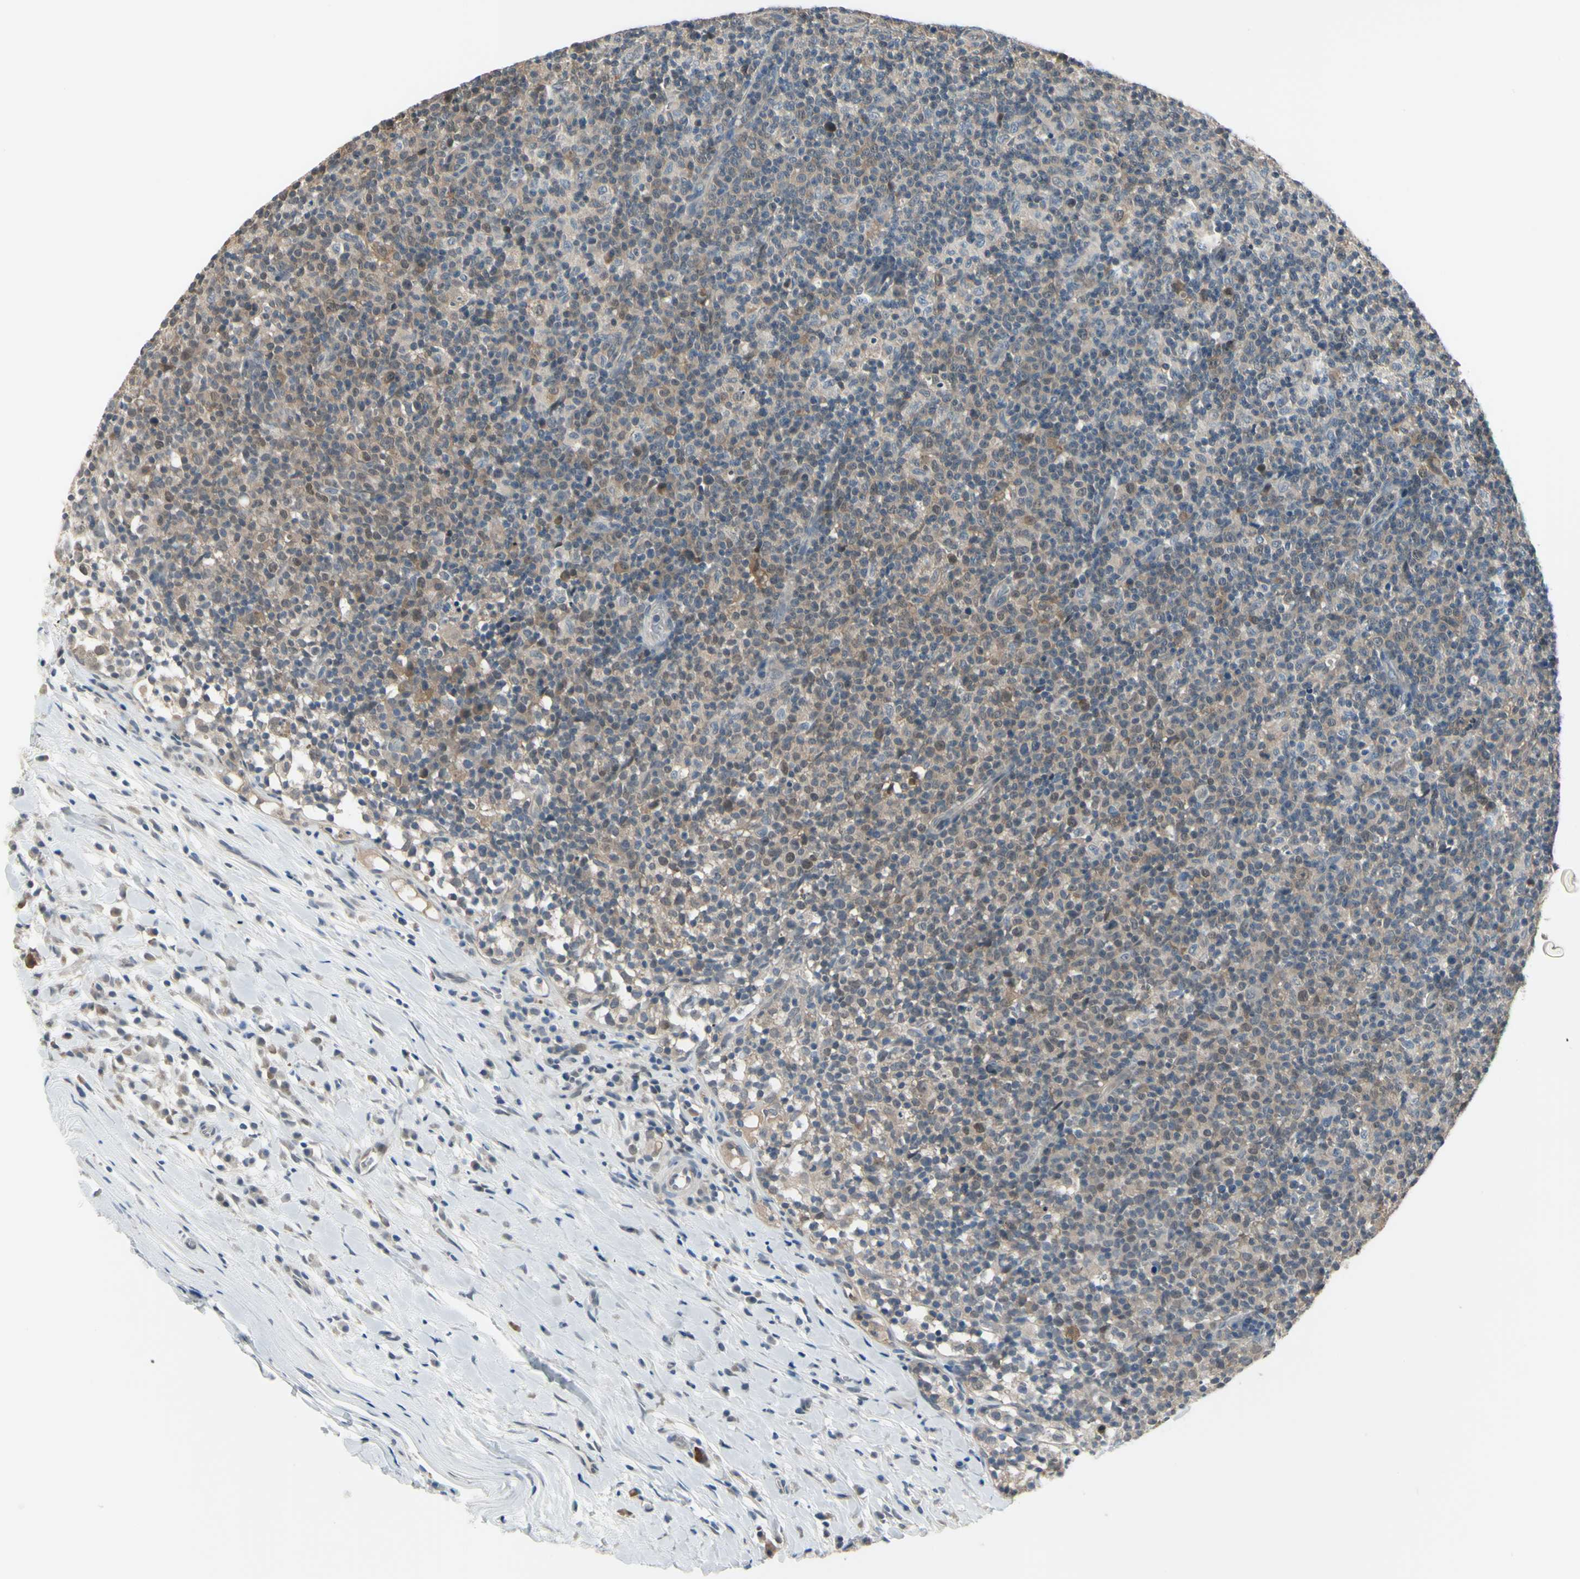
{"staining": {"intensity": "weak", "quantity": "25%-75%", "location": "cytoplasmic/membranous,nuclear"}, "tissue": "lymph node", "cell_type": "Germinal center cells", "image_type": "normal", "snomed": [{"axis": "morphology", "description": "Normal tissue, NOS"}, {"axis": "morphology", "description": "Inflammation, NOS"}, {"axis": "topography", "description": "Lymph node"}], "caption": "The image reveals staining of benign lymph node, revealing weak cytoplasmic/membranous,nuclear protein positivity (brown color) within germinal center cells. Using DAB (3,3'-diaminobenzidine) (brown) and hematoxylin (blue) stains, captured at high magnification using brightfield microscopy.", "gene": "HSPA4", "patient": {"sex": "male", "age": 55}}